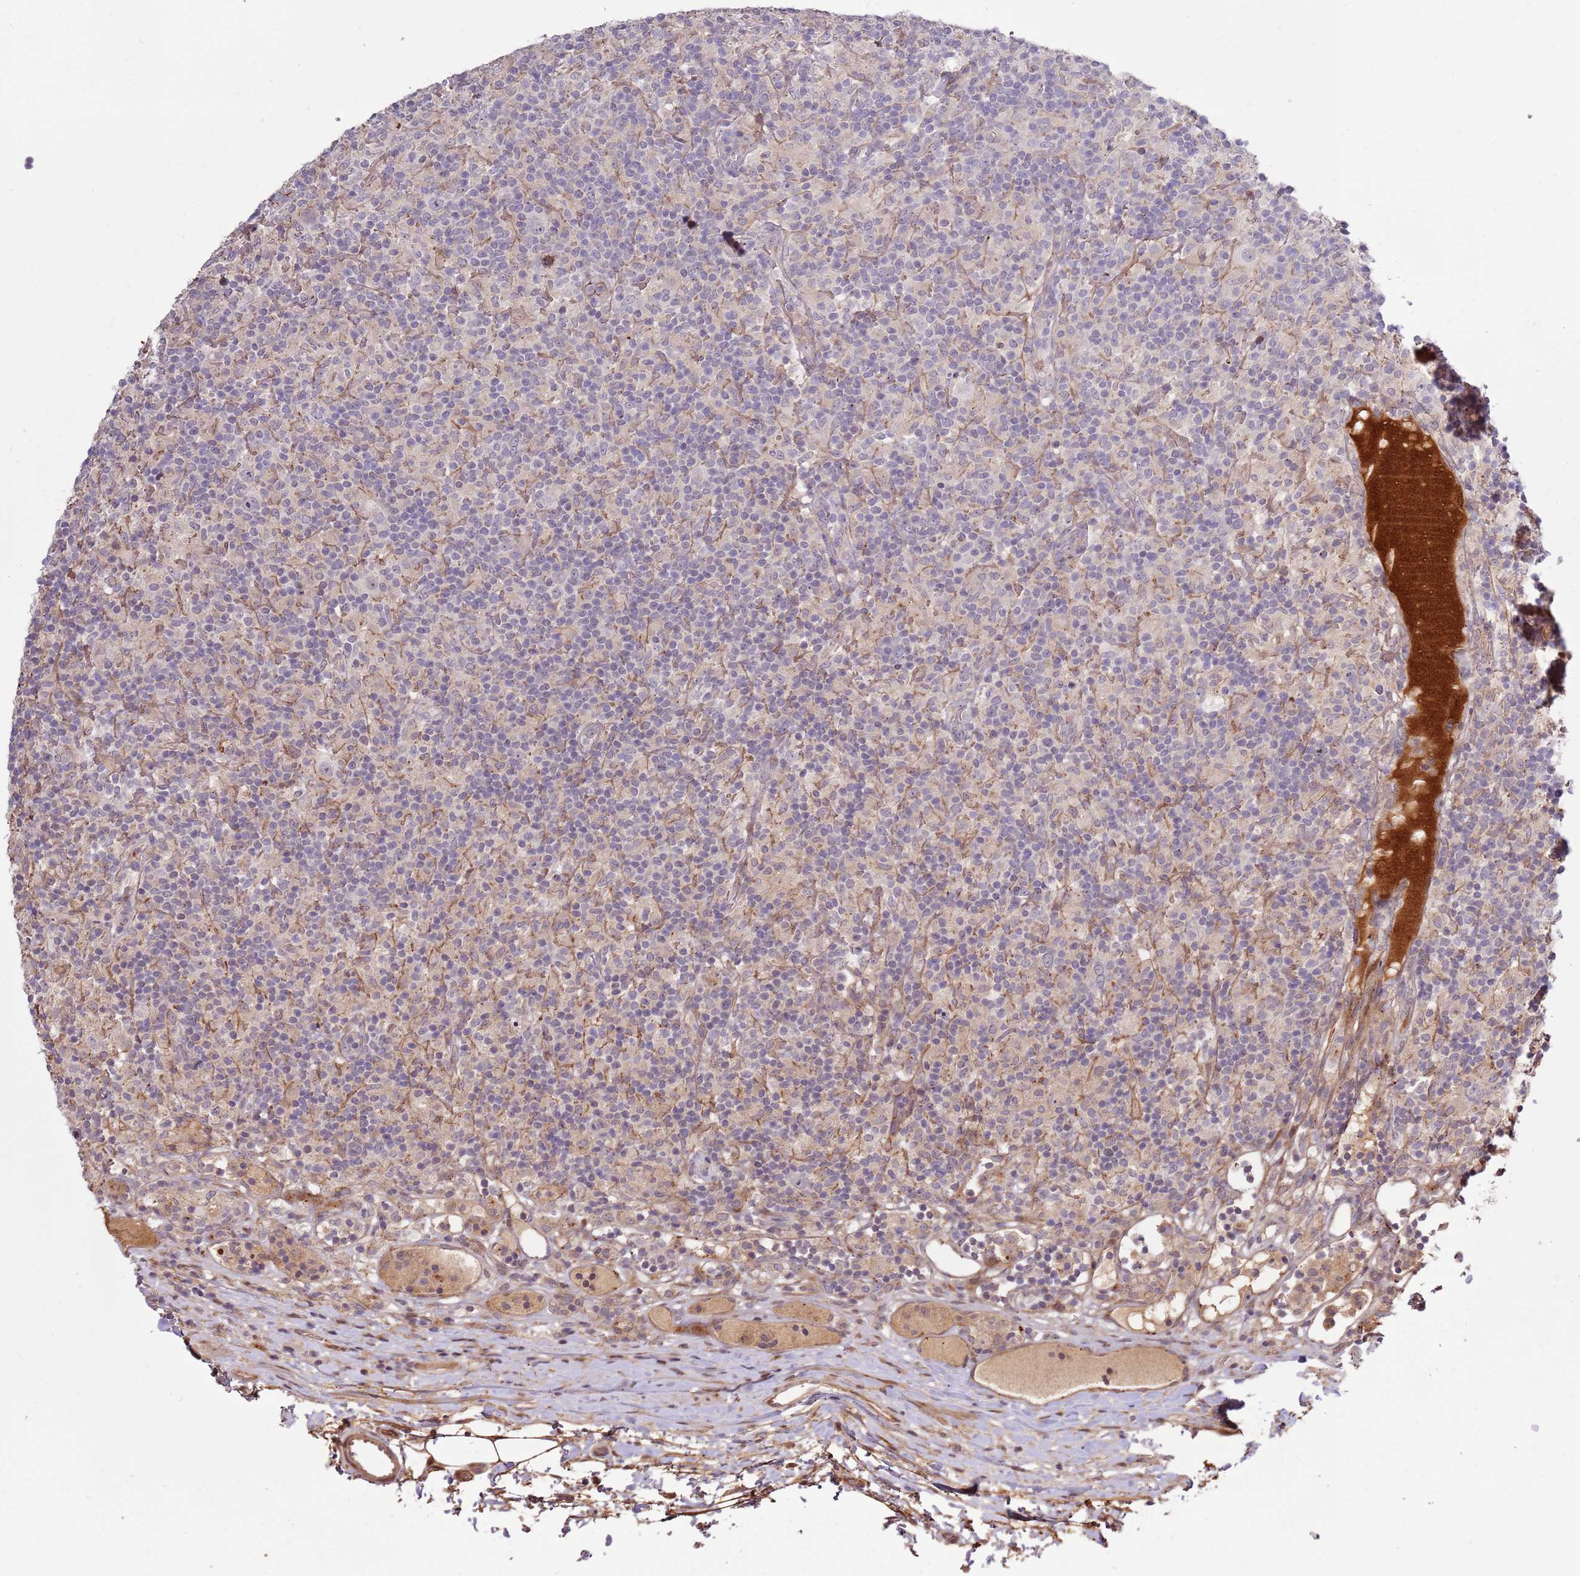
{"staining": {"intensity": "negative", "quantity": "none", "location": "none"}, "tissue": "lymphoma", "cell_type": "Tumor cells", "image_type": "cancer", "snomed": [{"axis": "morphology", "description": "Hodgkin's disease, NOS"}, {"axis": "topography", "description": "Lymph node"}], "caption": "High power microscopy micrograph of an immunohistochemistry photomicrograph of Hodgkin's disease, revealing no significant positivity in tumor cells.", "gene": "RHBDL1", "patient": {"sex": "male", "age": 70}}